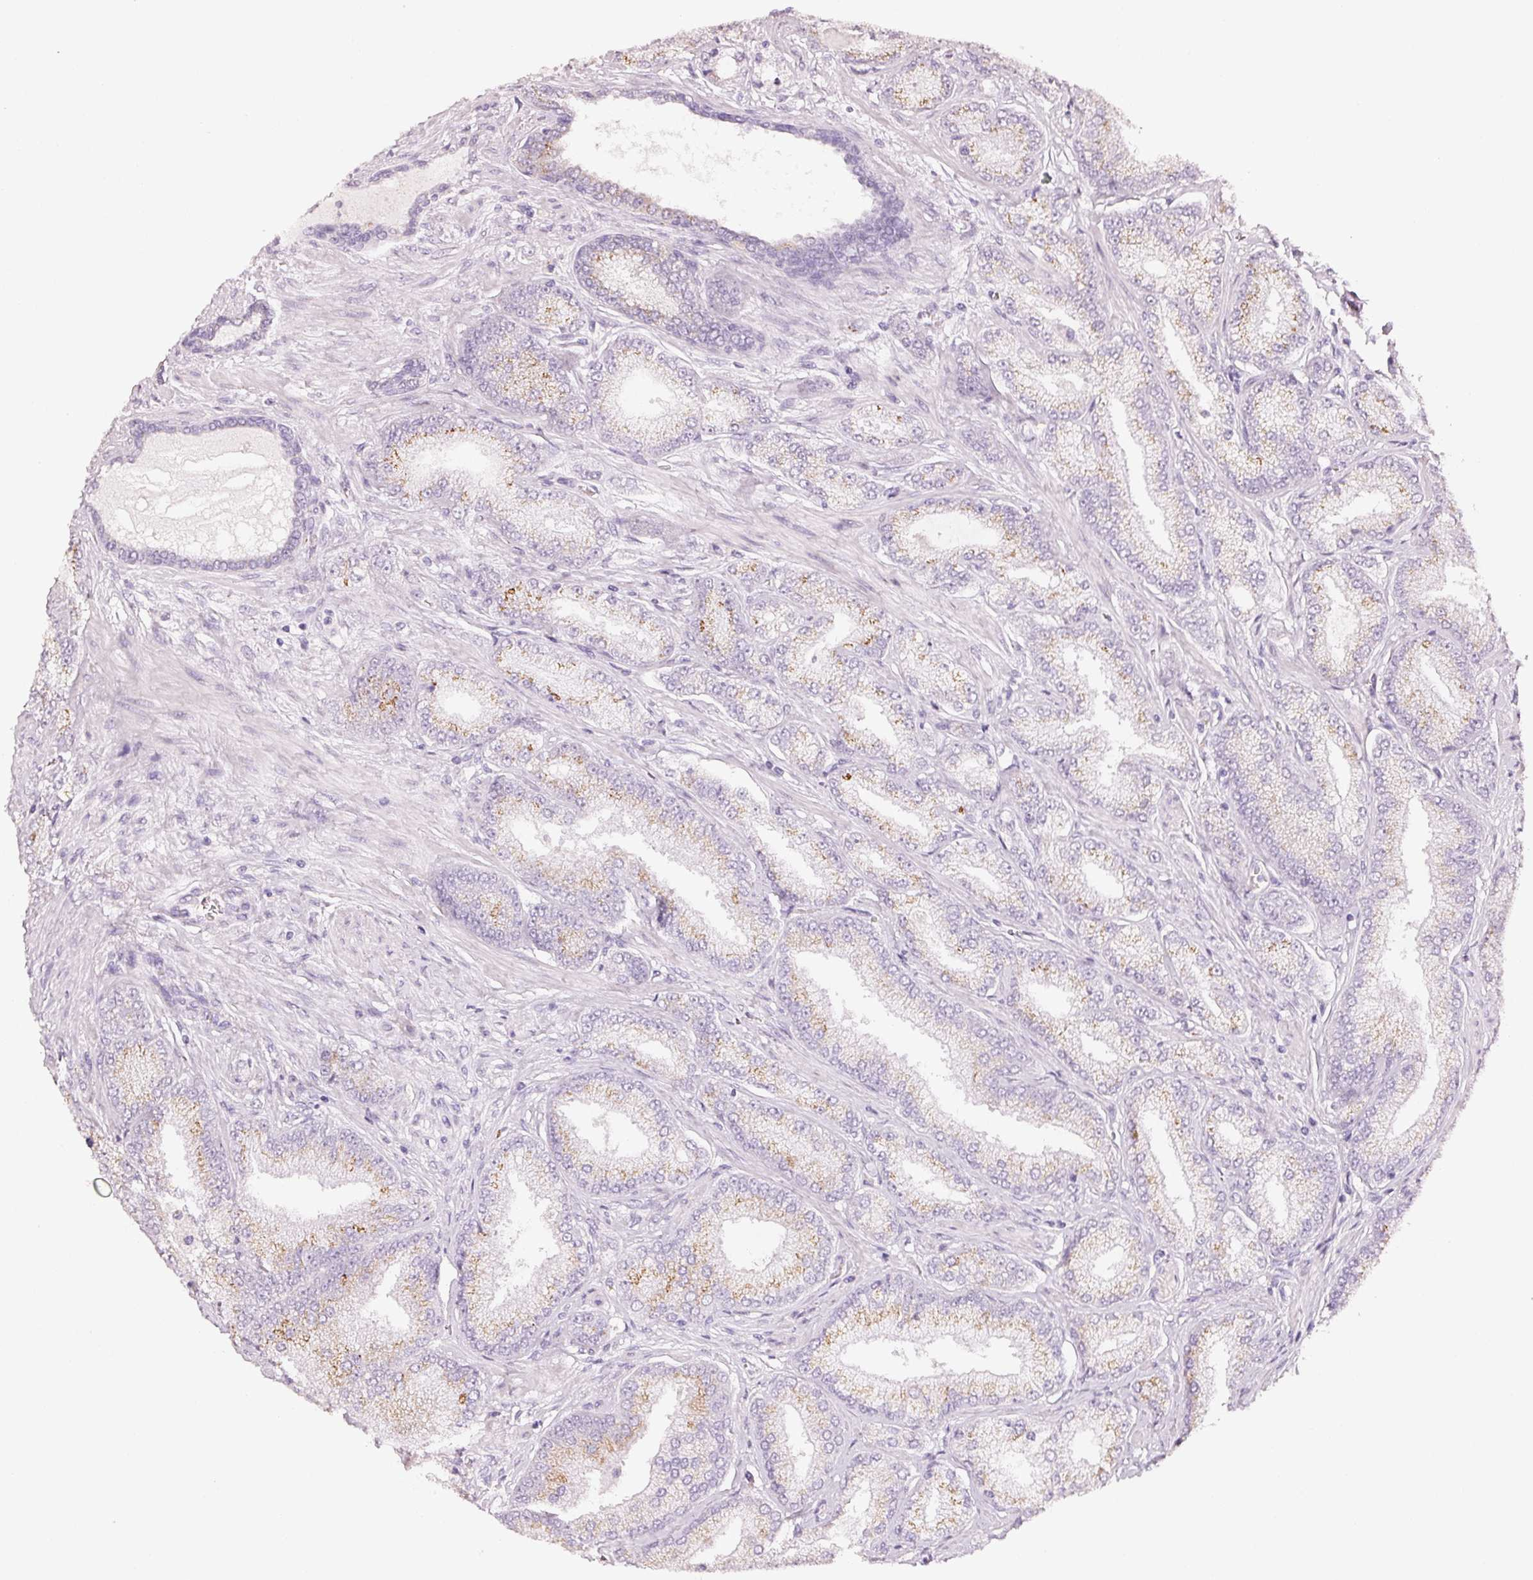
{"staining": {"intensity": "moderate", "quantity": "25%-75%", "location": "cytoplasmic/membranous"}, "tissue": "prostate cancer", "cell_type": "Tumor cells", "image_type": "cancer", "snomed": [{"axis": "morphology", "description": "Adenocarcinoma, High grade"}, {"axis": "topography", "description": "Prostate"}], "caption": "Immunohistochemical staining of prostate high-grade adenocarcinoma exhibits moderate cytoplasmic/membranous protein staining in about 25%-75% of tumor cells.", "gene": "SDF4", "patient": {"sex": "male", "age": 68}}